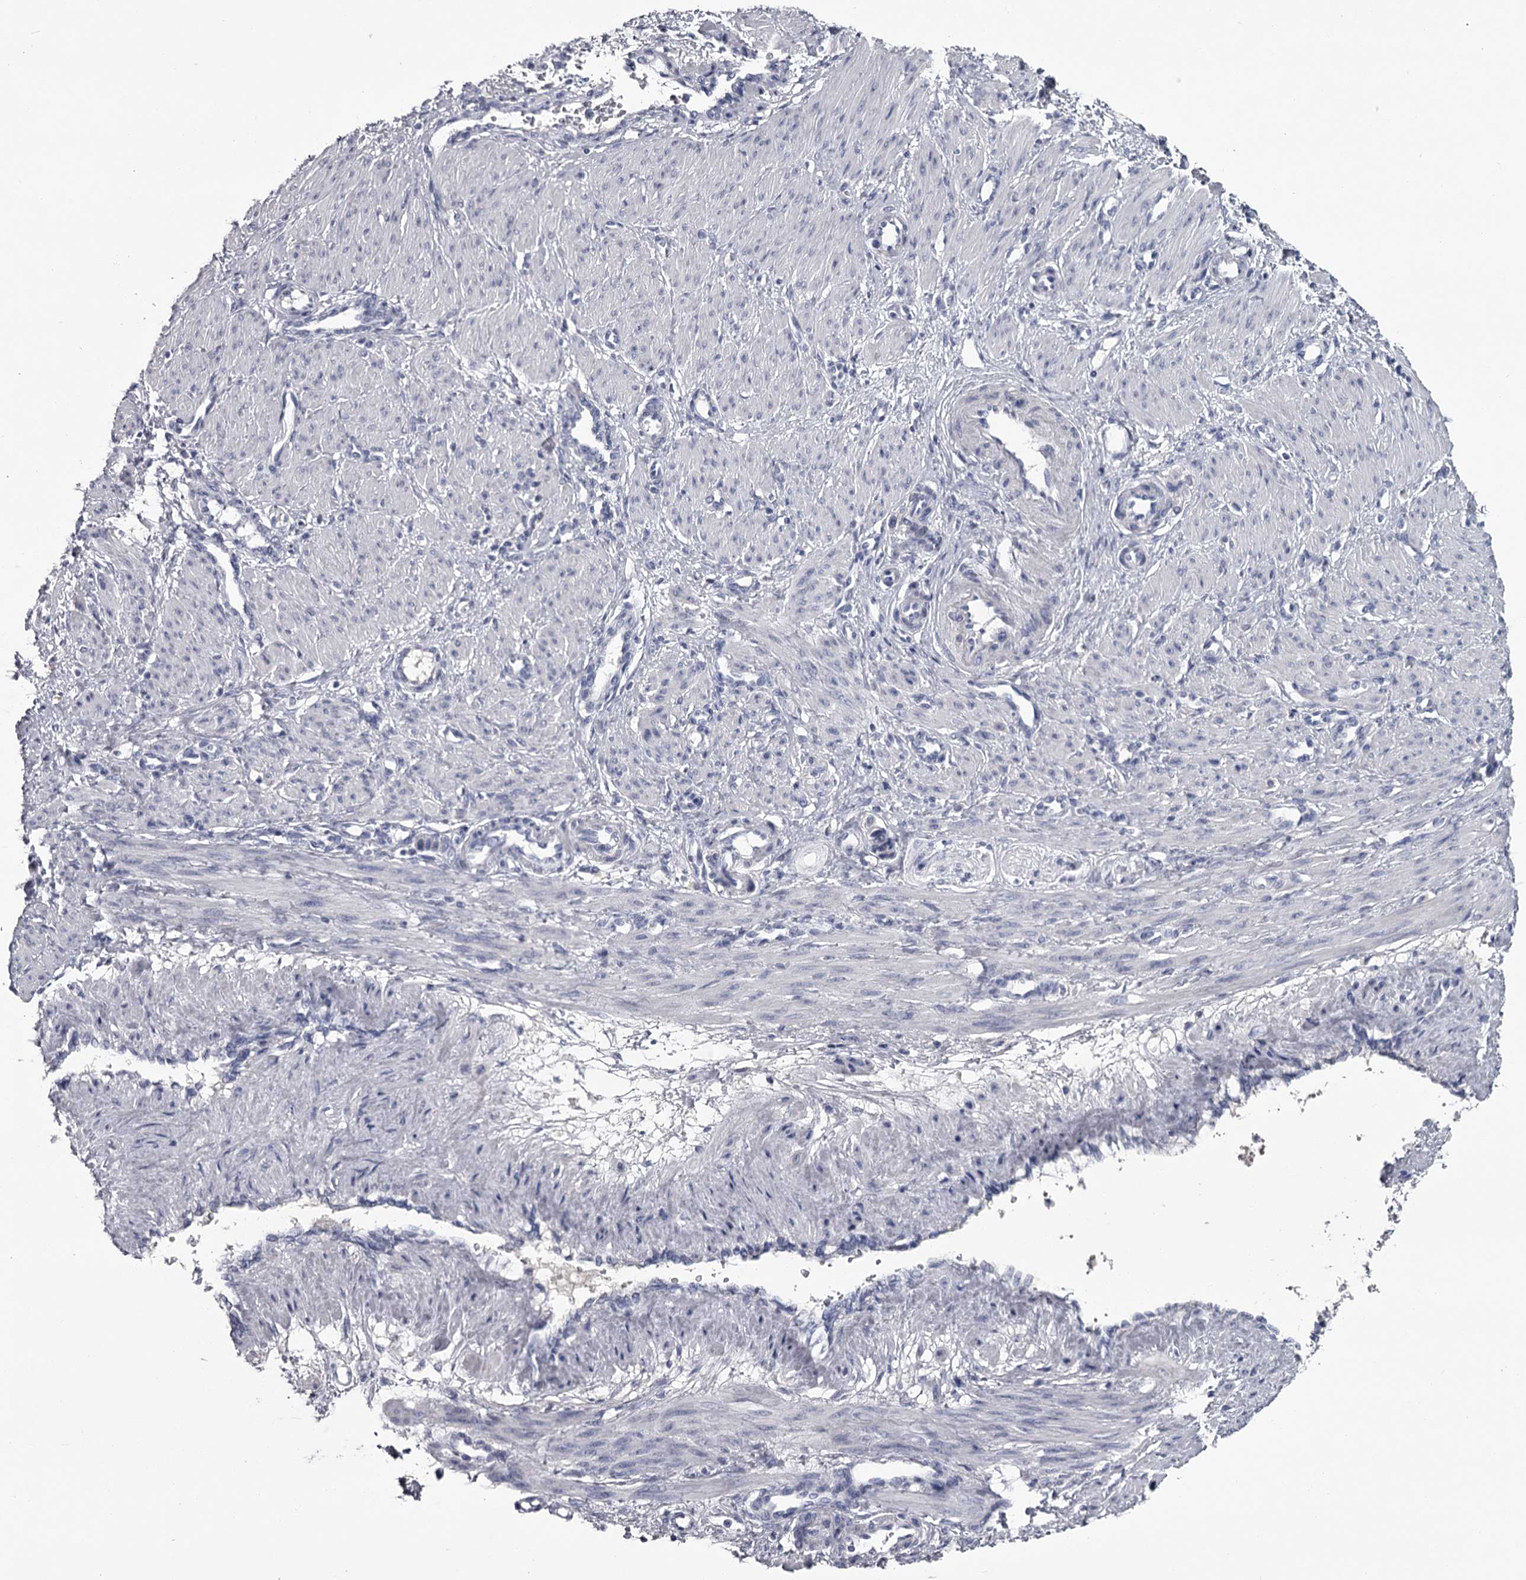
{"staining": {"intensity": "negative", "quantity": "none", "location": "none"}, "tissue": "smooth muscle", "cell_type": "Smooth muscle cells", "image_type": "normal", "snomed": [{"axis": "morphology", "description": "Normal tissue, NOS"}, {"axis": "topography", "description": "Endometrium"}], "caption": "Smooth muscle was stained to show a protein in brown. There is no significant positivity in smooth muscle cells. (DAB (3,3'-diaminobenzidine) IHC, high magnification).", "gene": "DAO", "patient": {"sex": "female", "age": 33}}